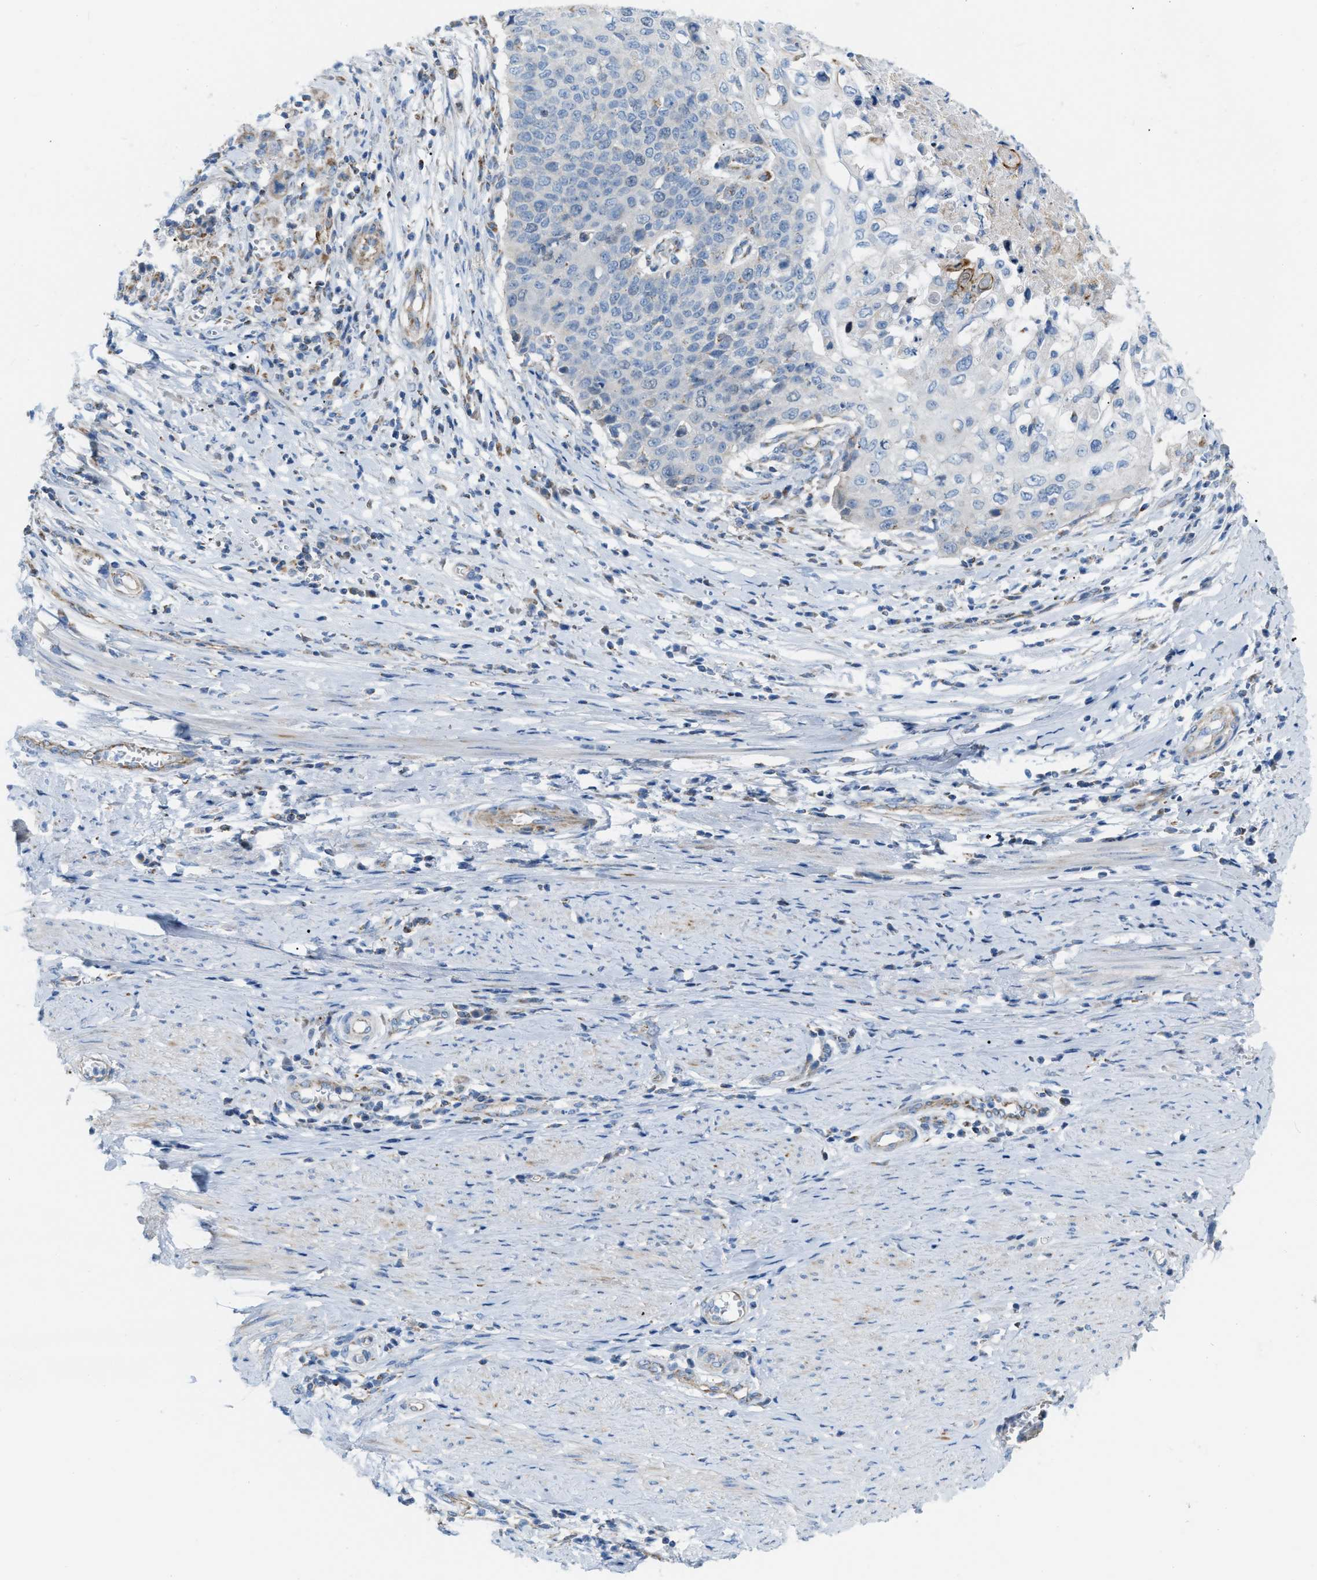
{"staining": {"intensity": "negative", "quantity": "none", "location": "none"}, "tissue": "cervical cancer", "cell_type": "Tumor cells", "image_type": "cancer", "snomed": [{"axis": "morphology", "description": "Squamous cell carcinoma, NOS"}, {"axis": "topography", "description": "Cervix"}], "caption": "DAB immunohistochemical staining of cervical squamous cell carcinoma shows no significant positivity in tumor cells.", "gene": "JADE1", "patient": {"sex": "female", "age": 39}}